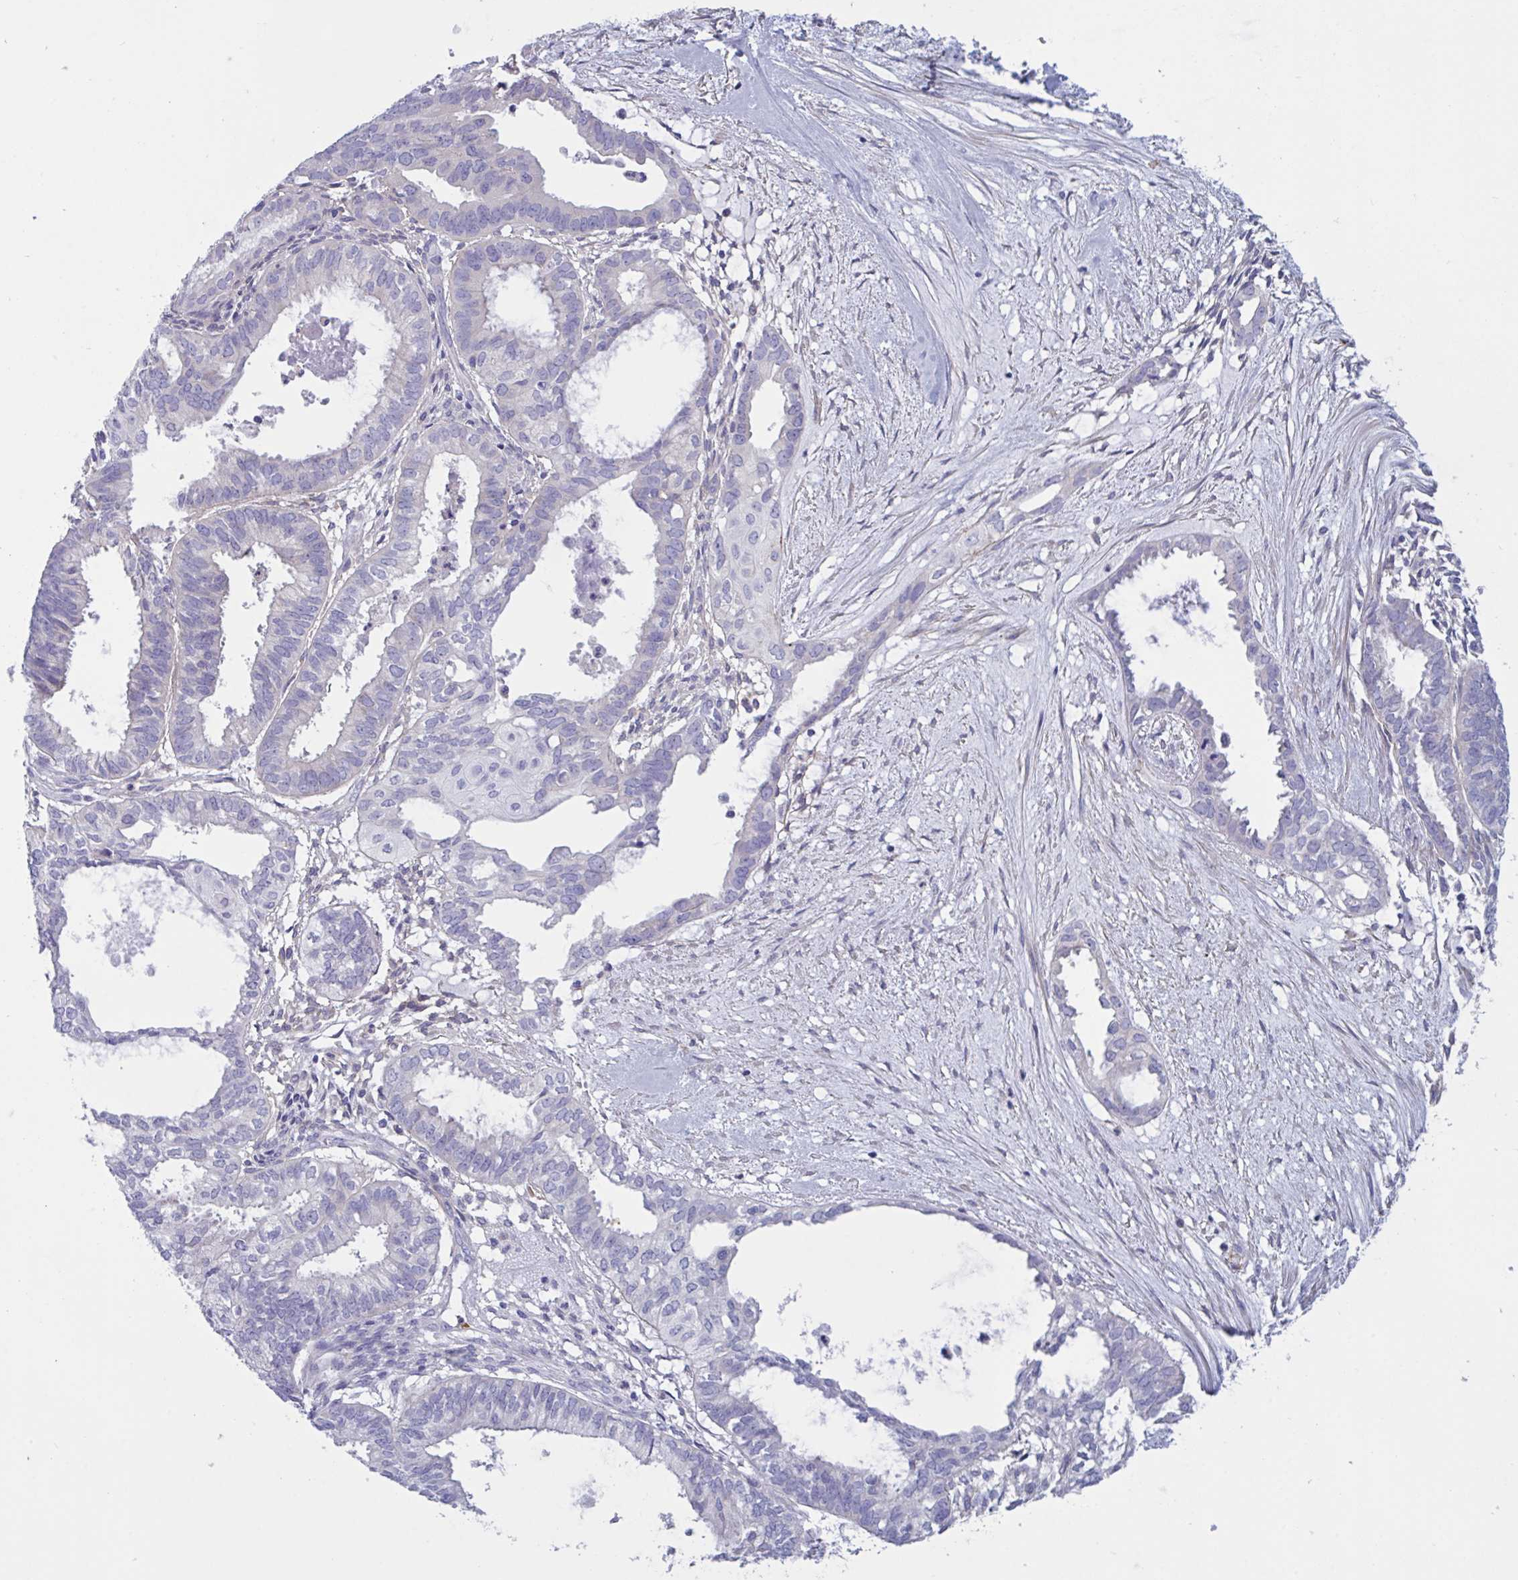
{"staining": {"intensity": "negative", "quantity": "none", "location": "none"}, "tissue": "ovarian cancer", "cell_type": "Tumor cells", "image_type": "cancer", "snomed": [{"axis": "morphology", "description": "Carcinoma, endometroid"}, {"axis": "topography", "description": "Ovary"}], "caption": "Human ovarian cancer stained for a protein using IHC reveals no positivity in tumor cells.", "gene": "OXLD1", "patient": {"sex": "female", "age": 64}}